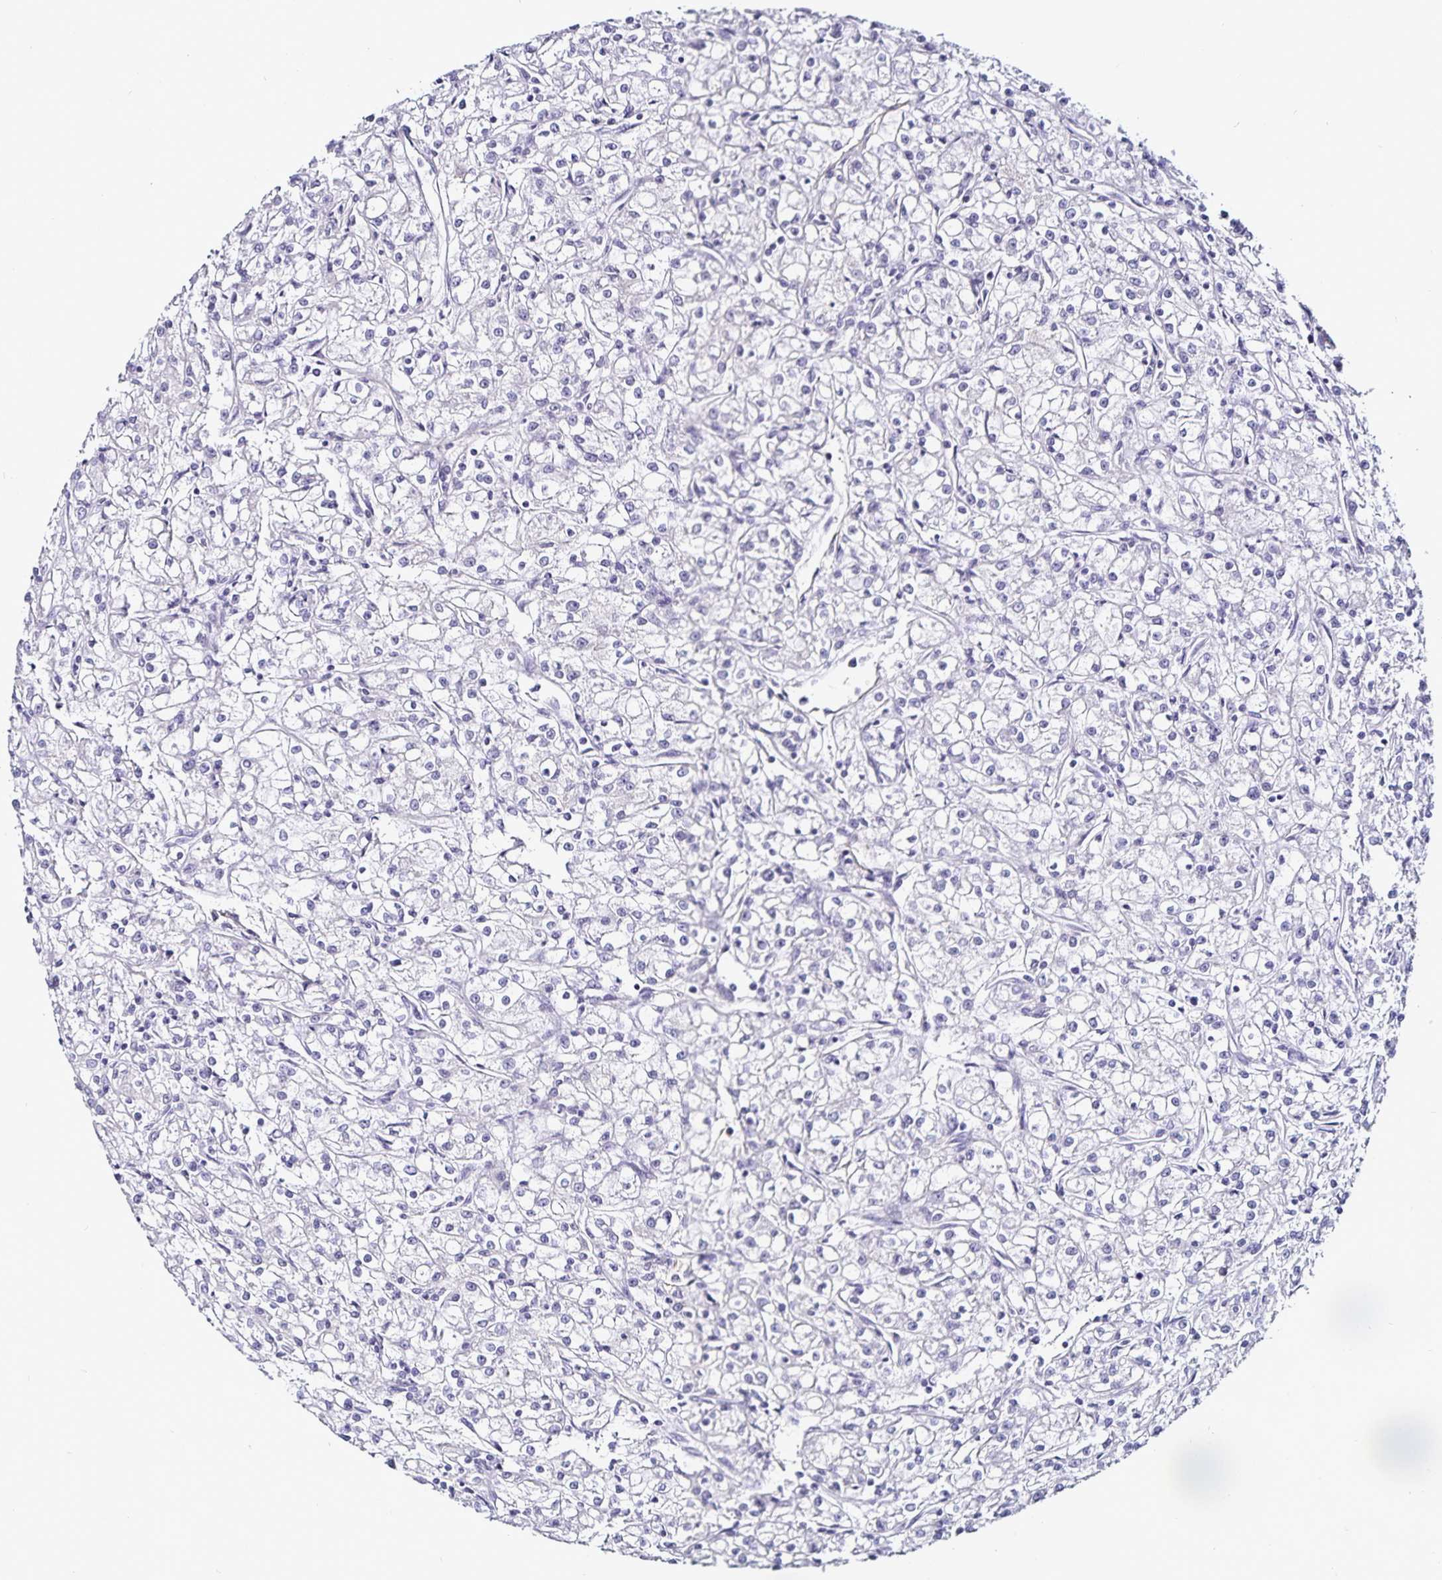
{"staining": {"intensity": "negative", "quantity": "none", "location": "none"}, "tissue": "renal cancer", "cell_type": "Tumor cells", "image_type": "cancer", "snomed": [{"axis": "morphology", "description": "Adenocarcinoma, NOS"}, {"axis": "topography", "description": "Kidney"}], "caption": "Adenocarcinoma (renal) stained for a protein using IHC displays no positivity tumor cells.", "gene": "TSPAN7", "patient": {"sex": "female", "age": 59}}